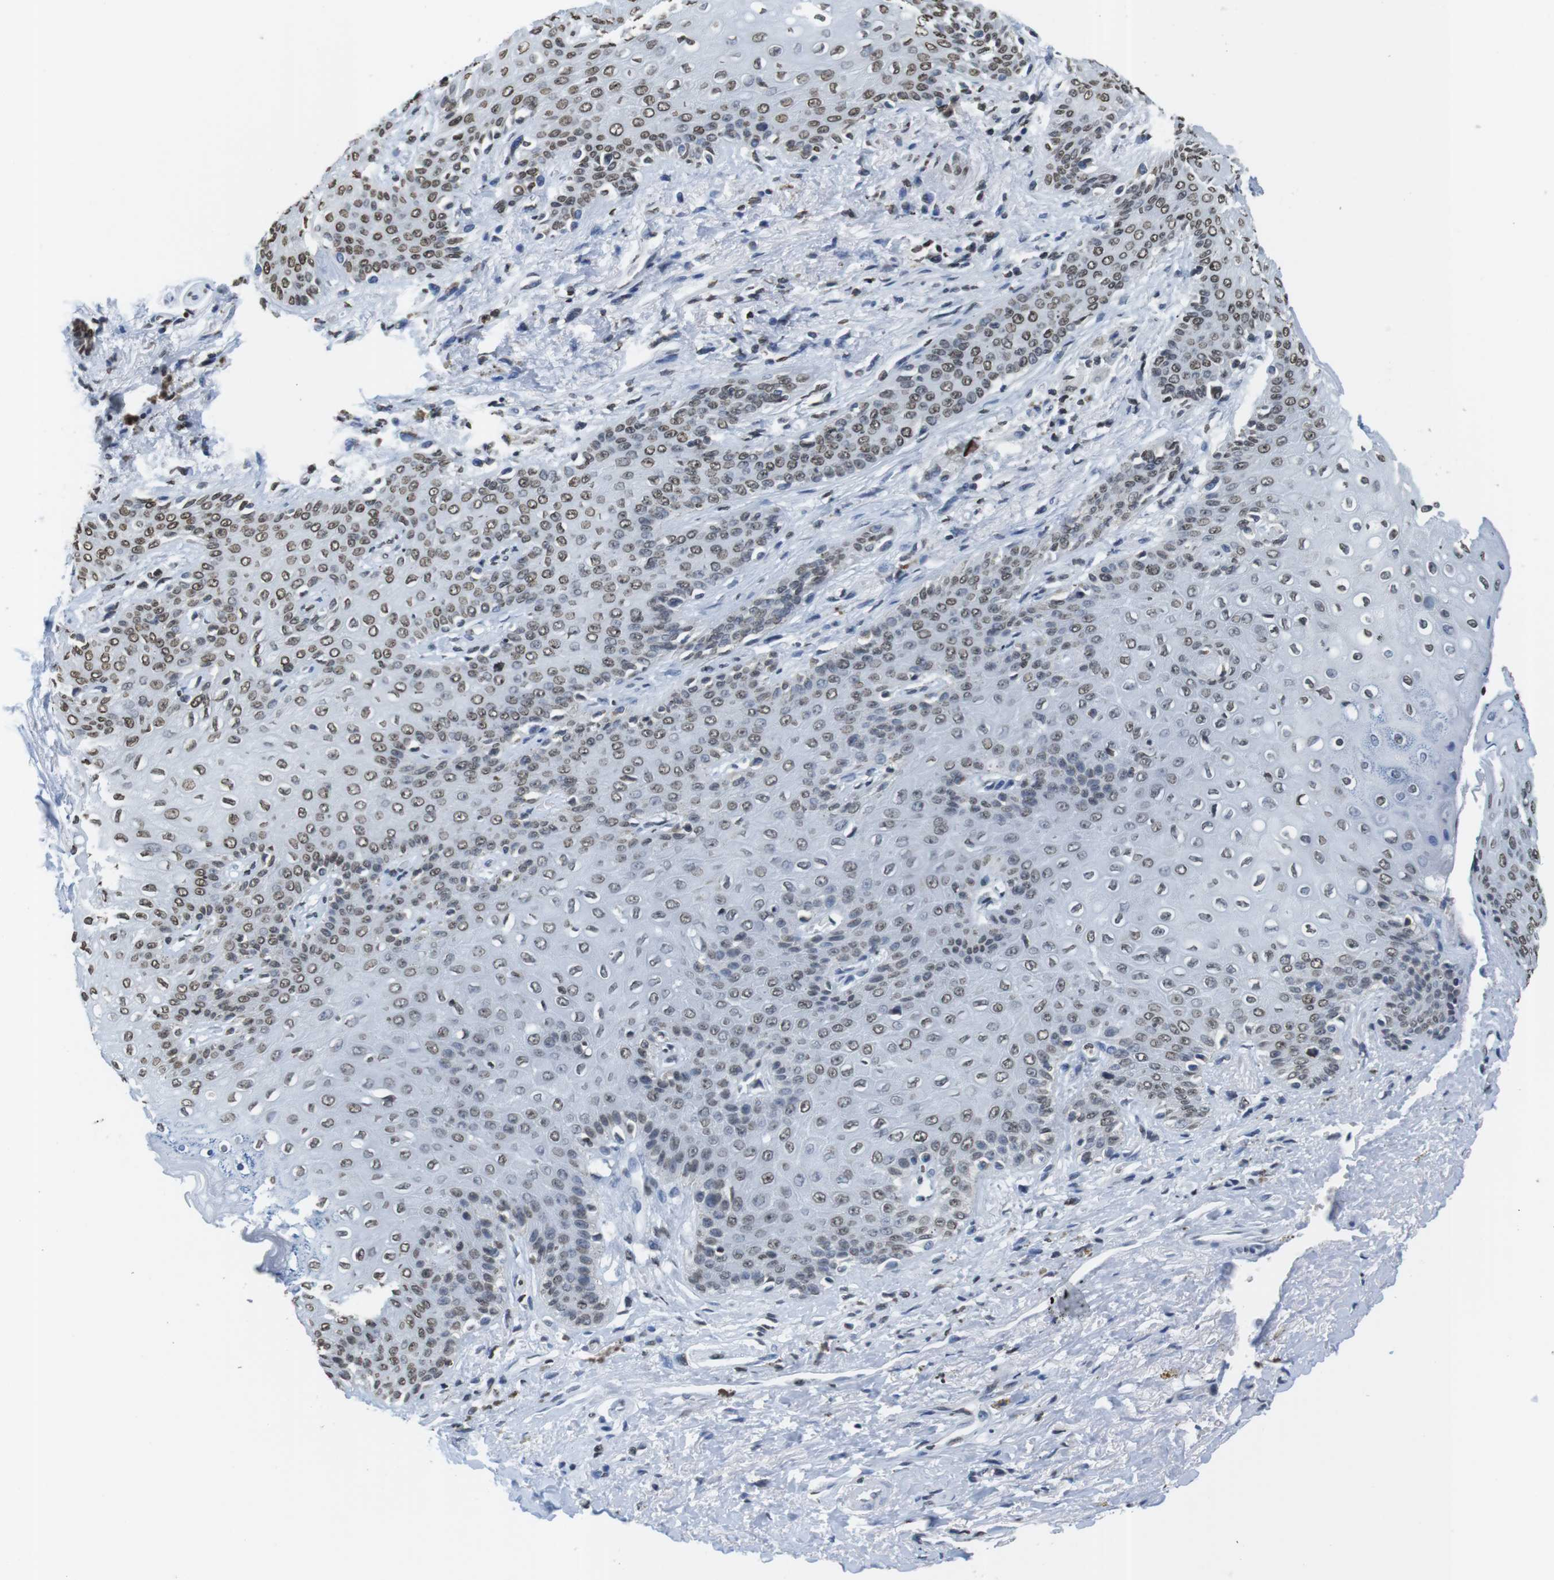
{"staining": {"intensity": "weak", "quantity": "25%-75%", "location": "nuclear"}, "tissue": "skin", "cell_type": "Epidermal cells", "image_type": "normal", "snomed": [{"axis": "morphology", "description": "Normal tissue, NOS"}, {"axis": "topography", "description": "Anal"}], "caption": "Normal skin exhibits weak nuclear expression in approximately 25%-75% of epidermal cells, visualized by immunohistochemistry. (Stains: DAB in brown, nuclei in blue, Microscopy: brightfield microscopy at high magnification).", "gene": "BSX", "patient": {"sex": "female", "age": 46}}